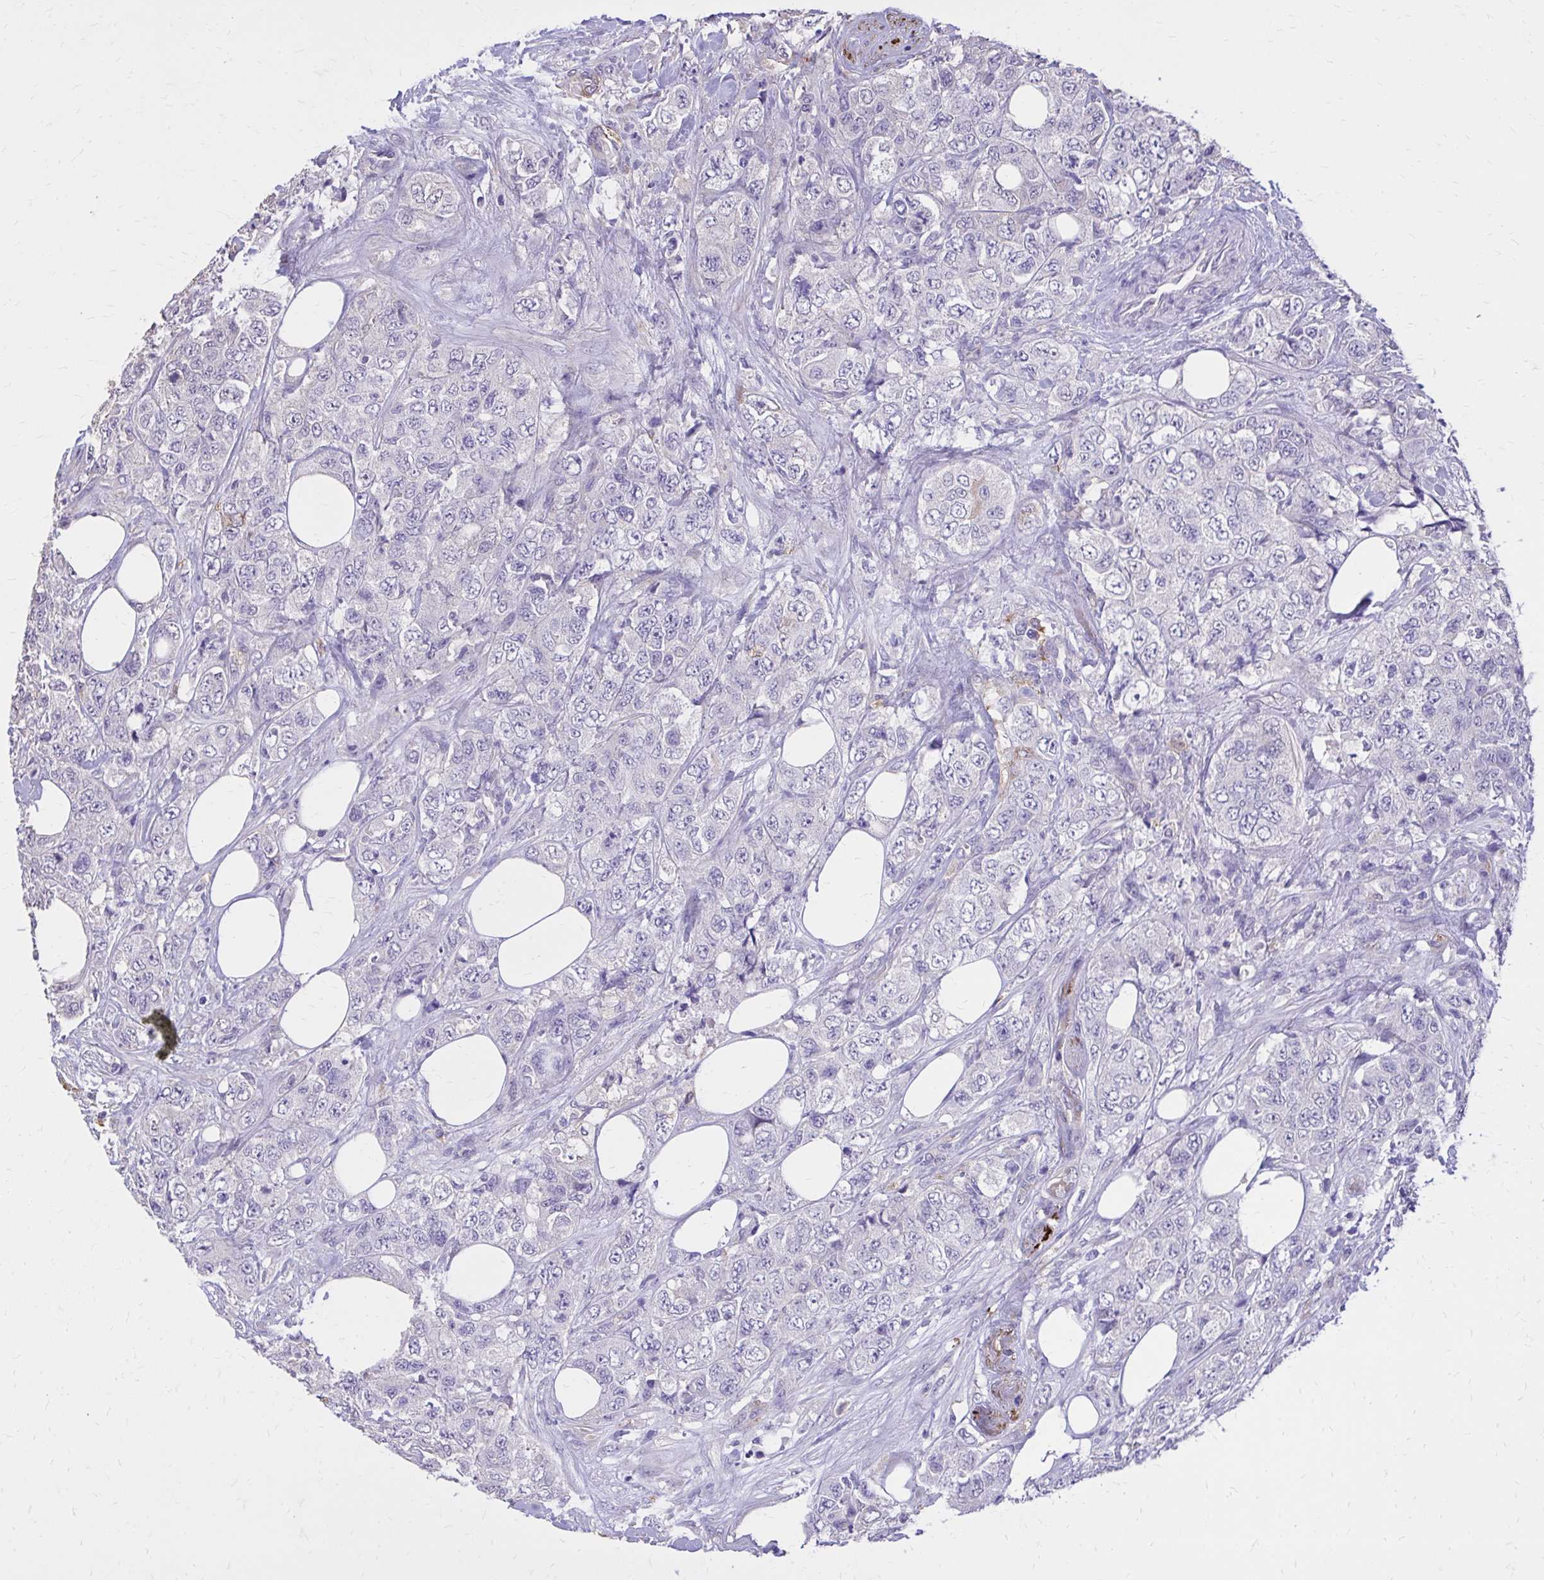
{"staining": {"intensity": "negative", "quantity": "none", "location": "none"}, "tissue": "urothelial cancer", "cell_type": "Tumor cells", "image_type": "cancer", "snomed": [{"axis": "morphology", "description": "Urothelial carcinoma, High grade"}, {"axis": "topography", "description": "Urinary bladder"}], "caption": "This is a micrograph of immunohistochemistry staining of urothelial cancer, which shows no expression in tumor cells. The staining is performed using DAB (3,3'-diaminobenzidine) brown chromogen with nuclei counter-stained in using hematoxylin.", "gene": "EPB41L1", "patient": {"sex": "female", "age": 78}}